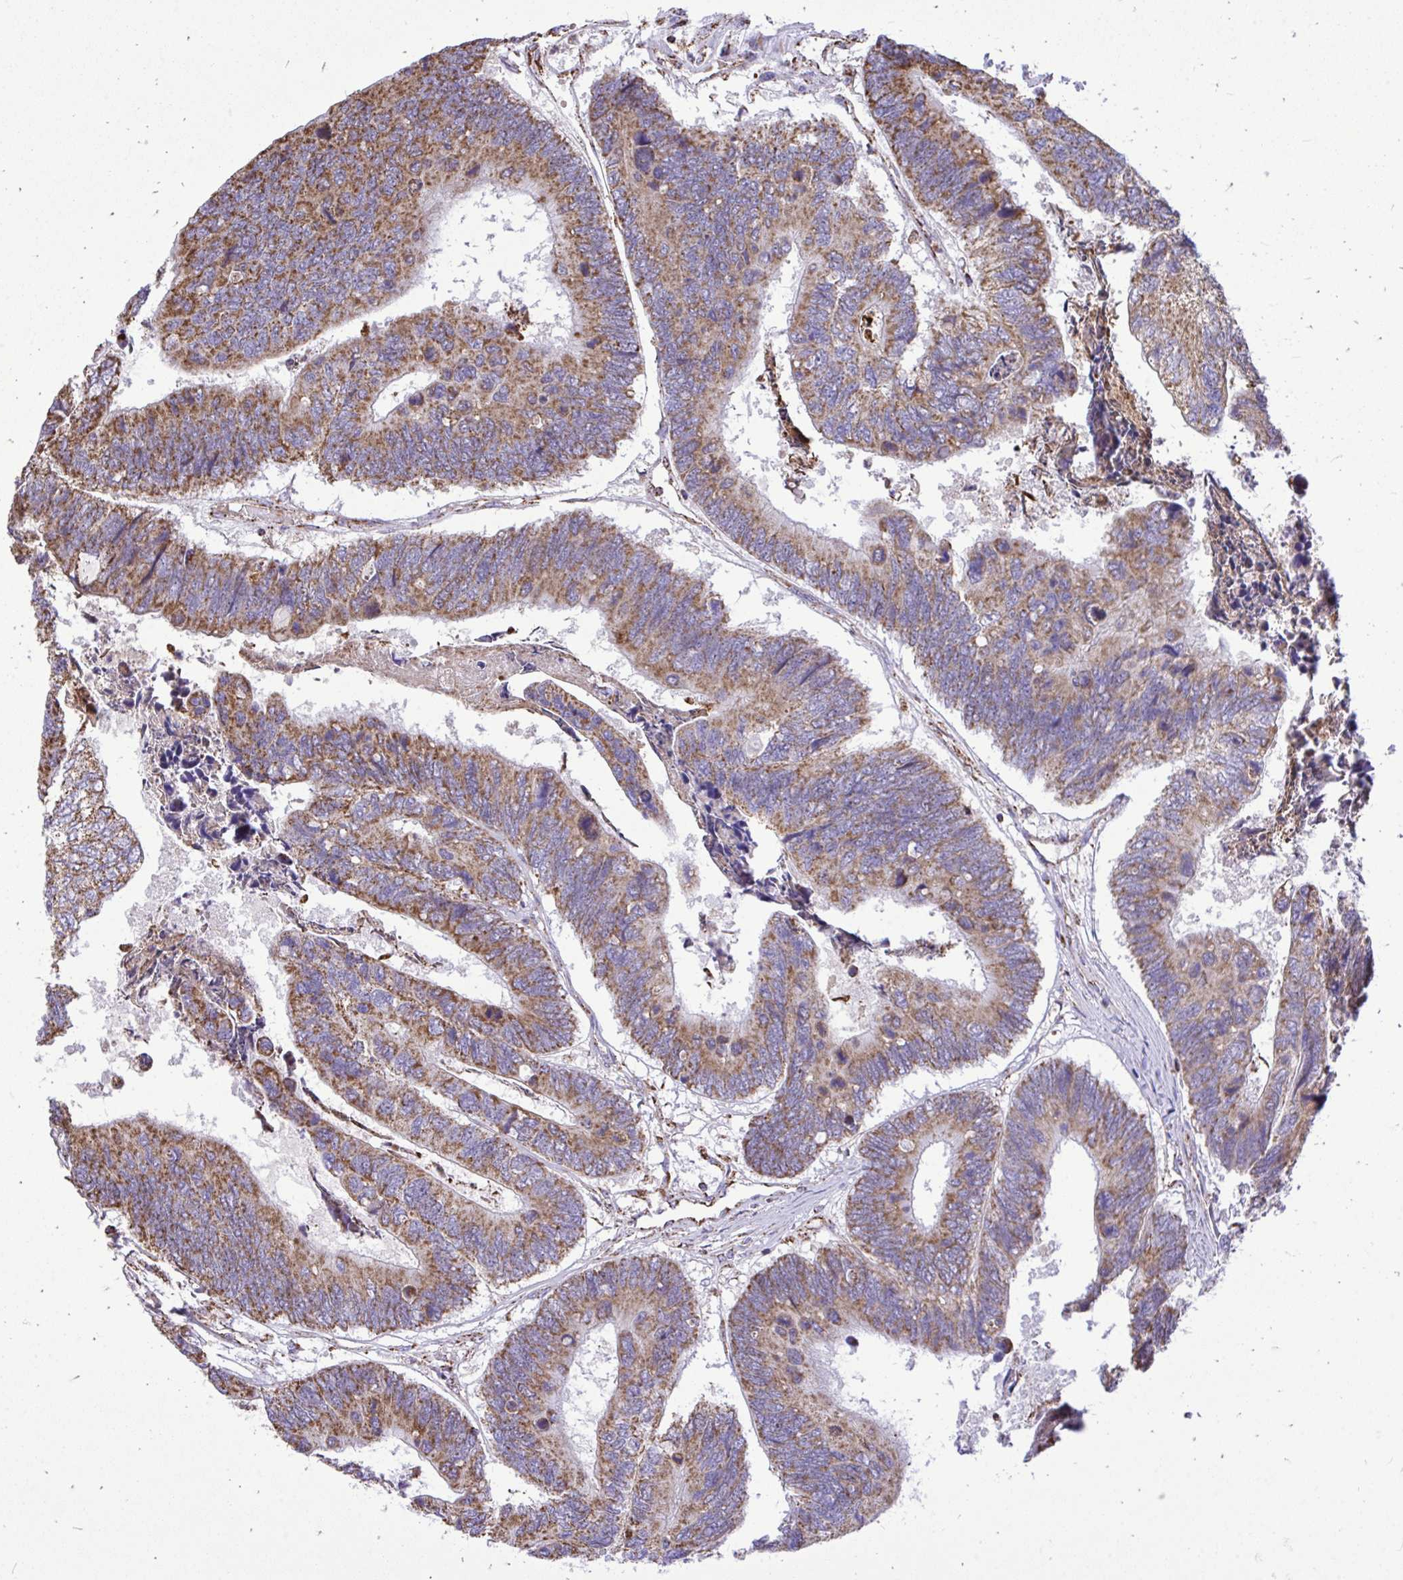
{"staining": {"intensity": "moderate", "quantity": ">75%", "location": "cytoplasmic/membranous"}, "tissue": "colorectal cancer", "cell_type": "Tumor cells", "image_type": "cancer", "snomed": [{"axis": "morphology", "description": "Adenocarcinoma, NOS"}, {"axis": "topography", "description": "Colon"}], "caption": "A brown stain highlights moderate cytoplasmic/membranous staining of a protein in colorectal cancer (adenocarcinoma) tumor cells. The staining was performed using DAB to visualize the protein expression in brown, while the nuclei were stained in blue with hematoxylin (Magnification: 20x).", "gene": "UBE2C", "patient": {"sex": "female", "age": 67}}